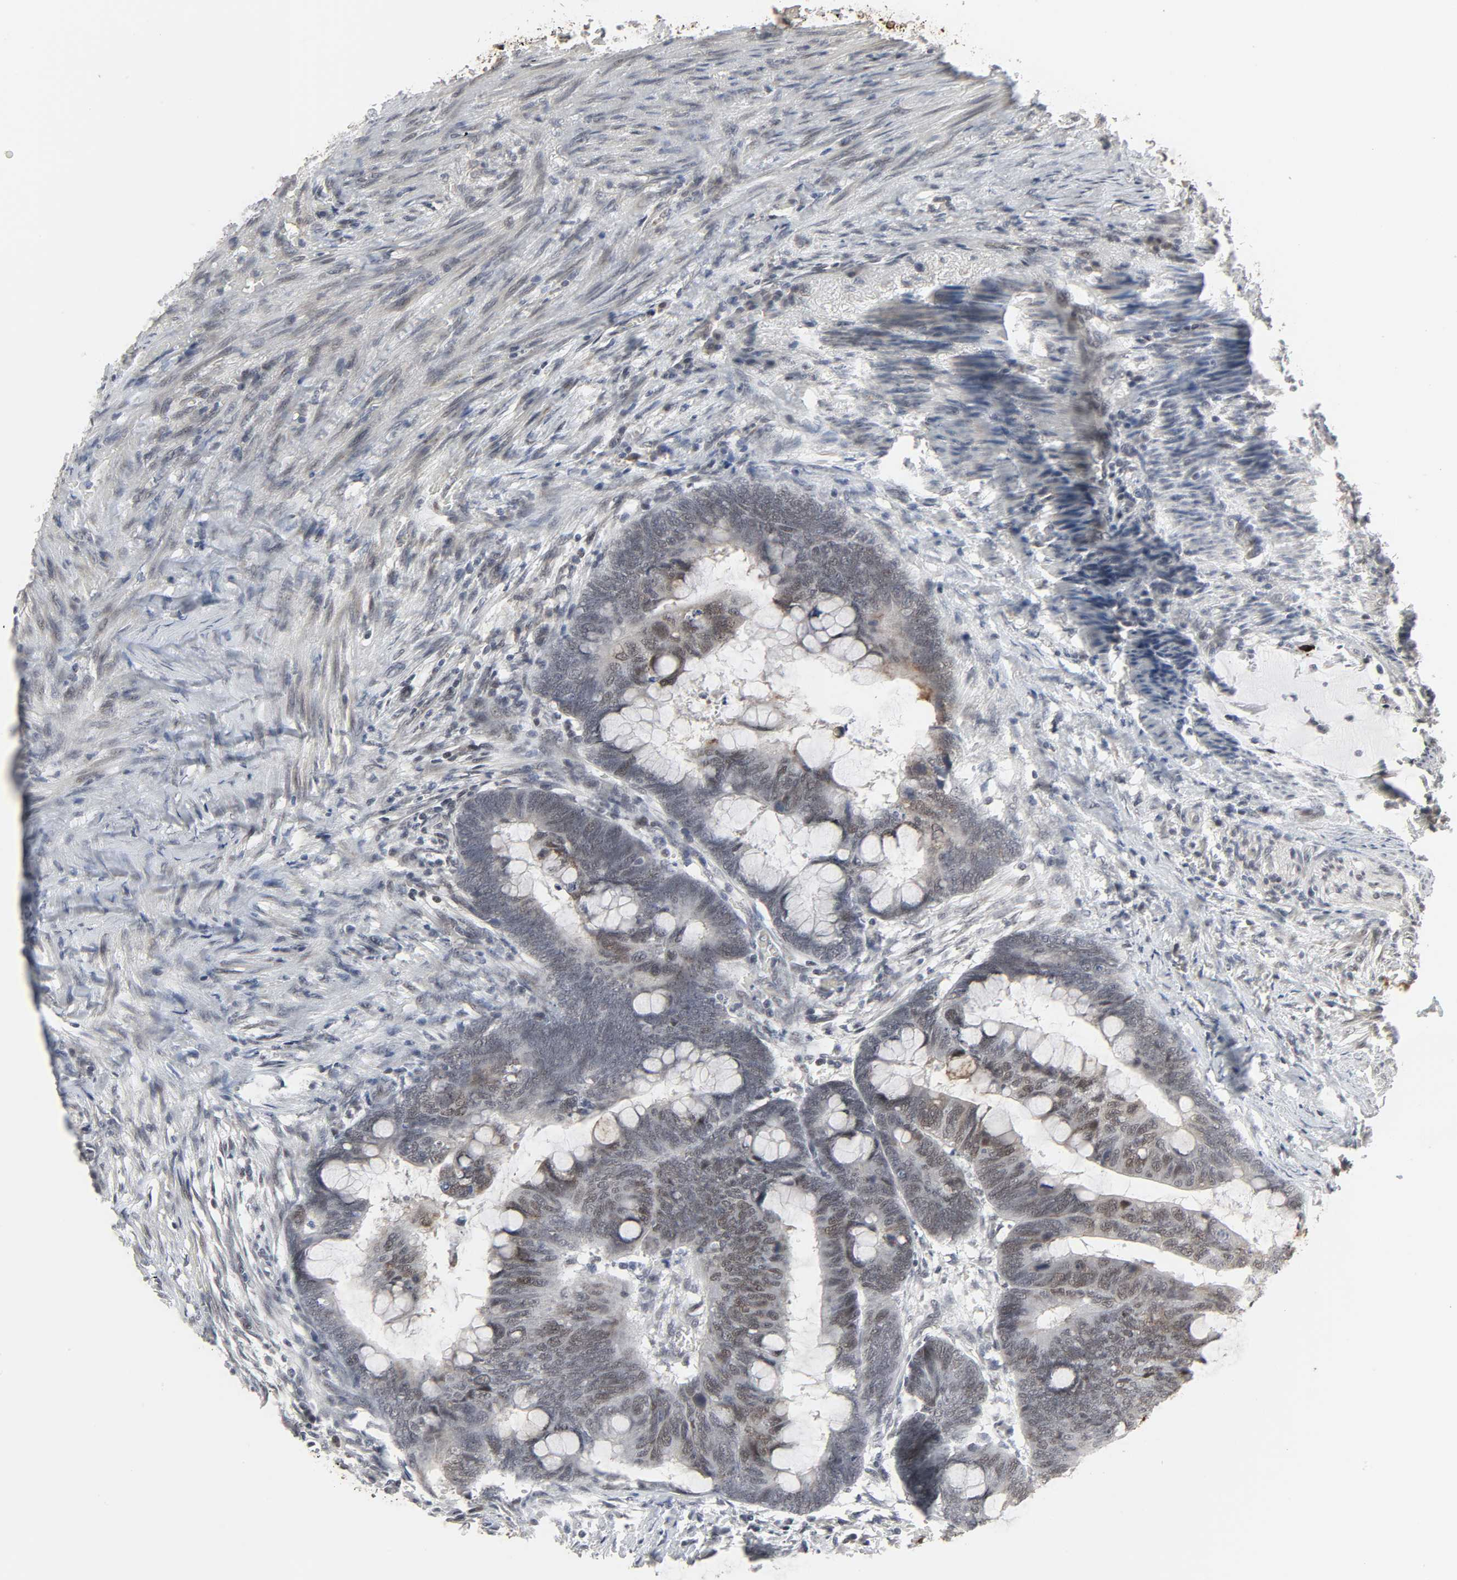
{"staining": {"intensity": "moderate", "quantity": "25%-75%", "location": "cytoplasmic/membranous"}, "tissue": "colorectal cancer", "cell_type": "Tumor cells", "image_type": "cancer", "snomed": [{"axis": "morphology", "description": "Normal tissue, NOS"}, {"axis": "morphology", "description": "Adenocarcinoma, NOS"}, {"axis": "topography", "description": "Rectum"}, {"axis": "topography", "description": "Peripheral nerve tissue"}], "caption": "Immunohistochemistry (IHC) image of human colorectal cancer (adenocarcinoma) stained for a protein (brown), which shows medium levels of moderate cytoplasmic/membranous staining in about 25%-75% of tumor cells.", "gene": "MUC1", "patient": {"sex": "male", "age": 92}}